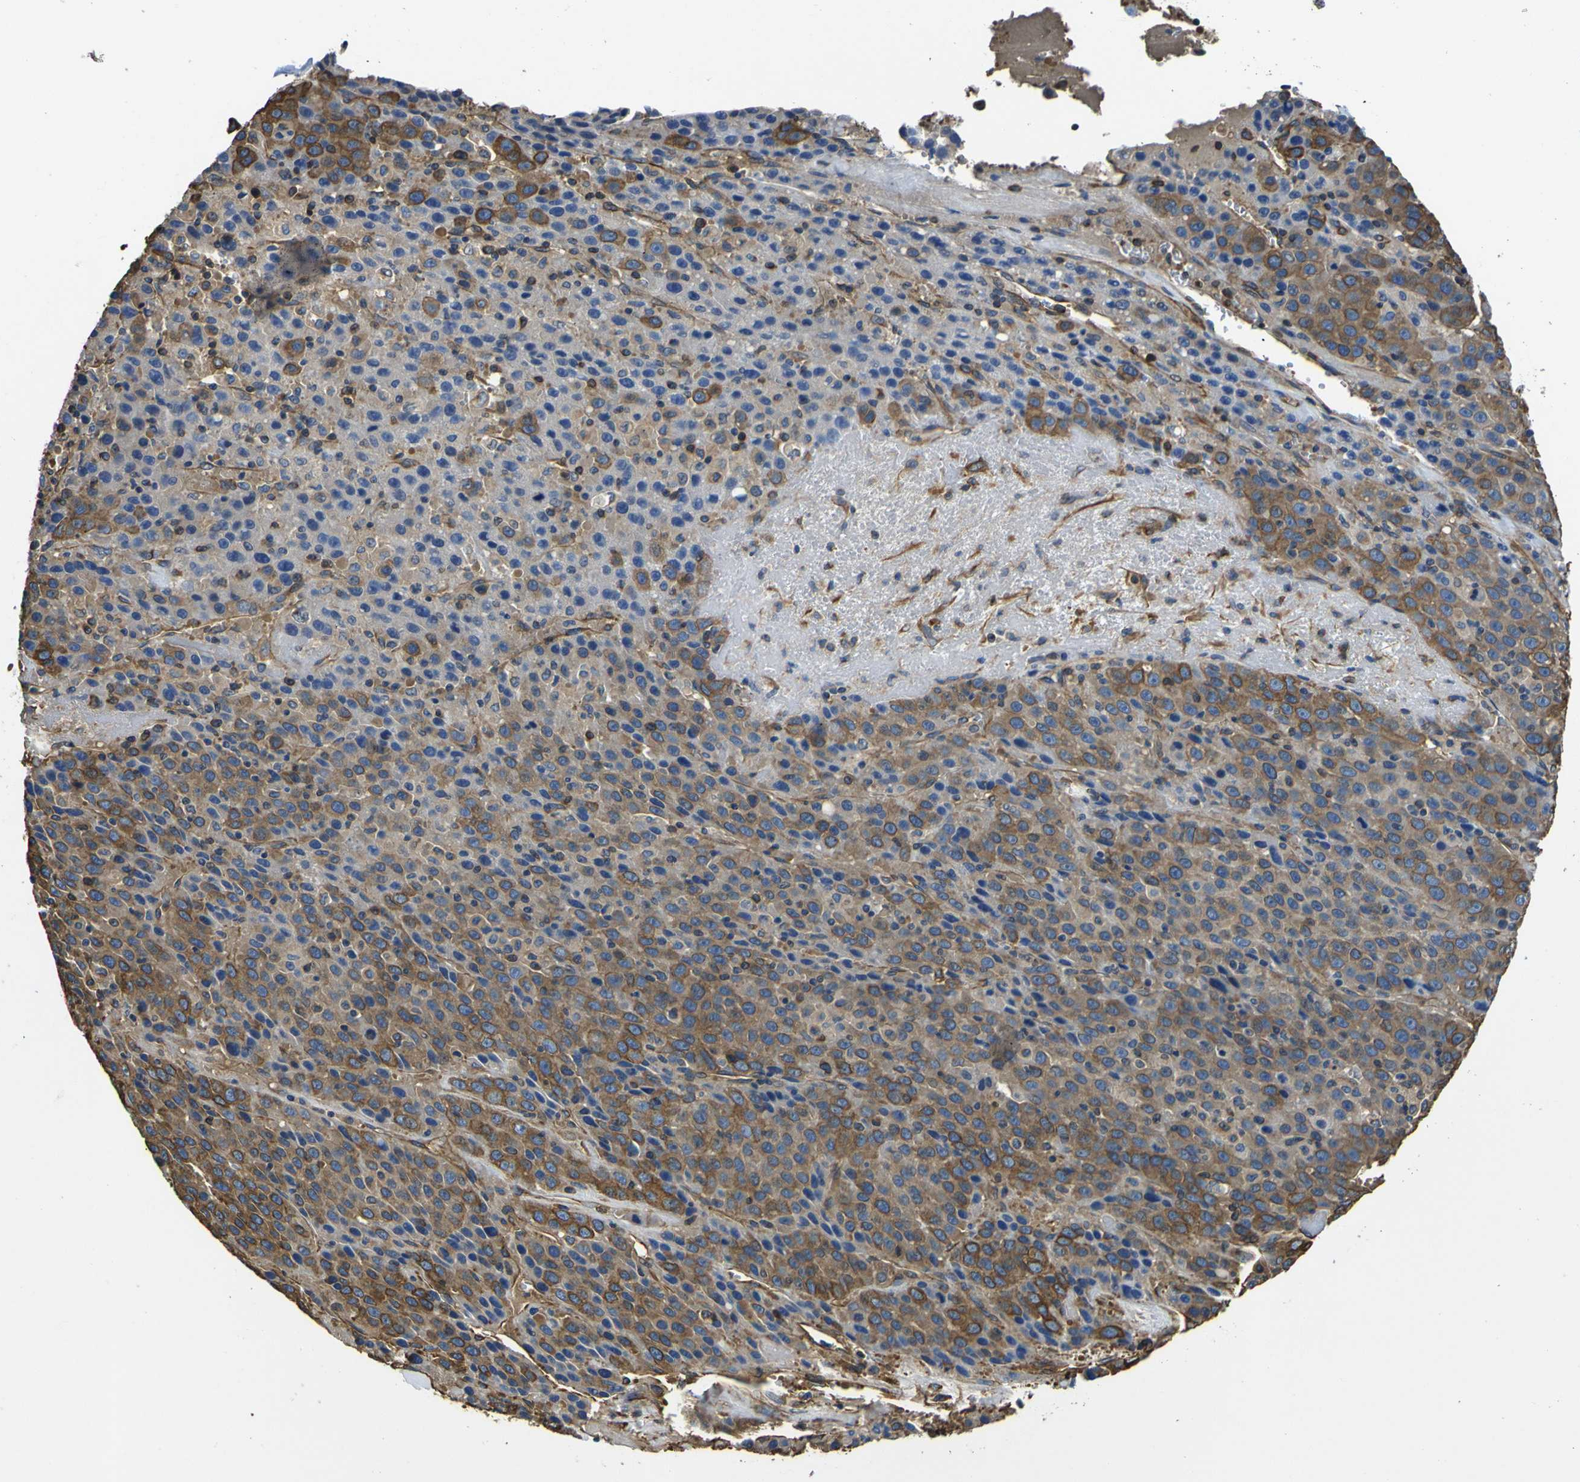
{"staining": {"intensity": "moderate", "quantity": ">75%", "location": "cytoplasmic/membranous"}, "tissue": "liver cancer", "cell_type": "Tumor cells", "image_type": "cancer", "snomed": [{"axis": "morphology", "description": "Carcinoma, Hepatocellular, NOS"}, {"axis": "topography", "description": "Liver"}], "caption": "Brown immunohistochemical staining in human liver cancer demonstrates moderate cytoplasmic/membranous positivity in about >75% of tumor cells.", "gene": "TUBB", "patient": {"sex": "female", "age": 53}}